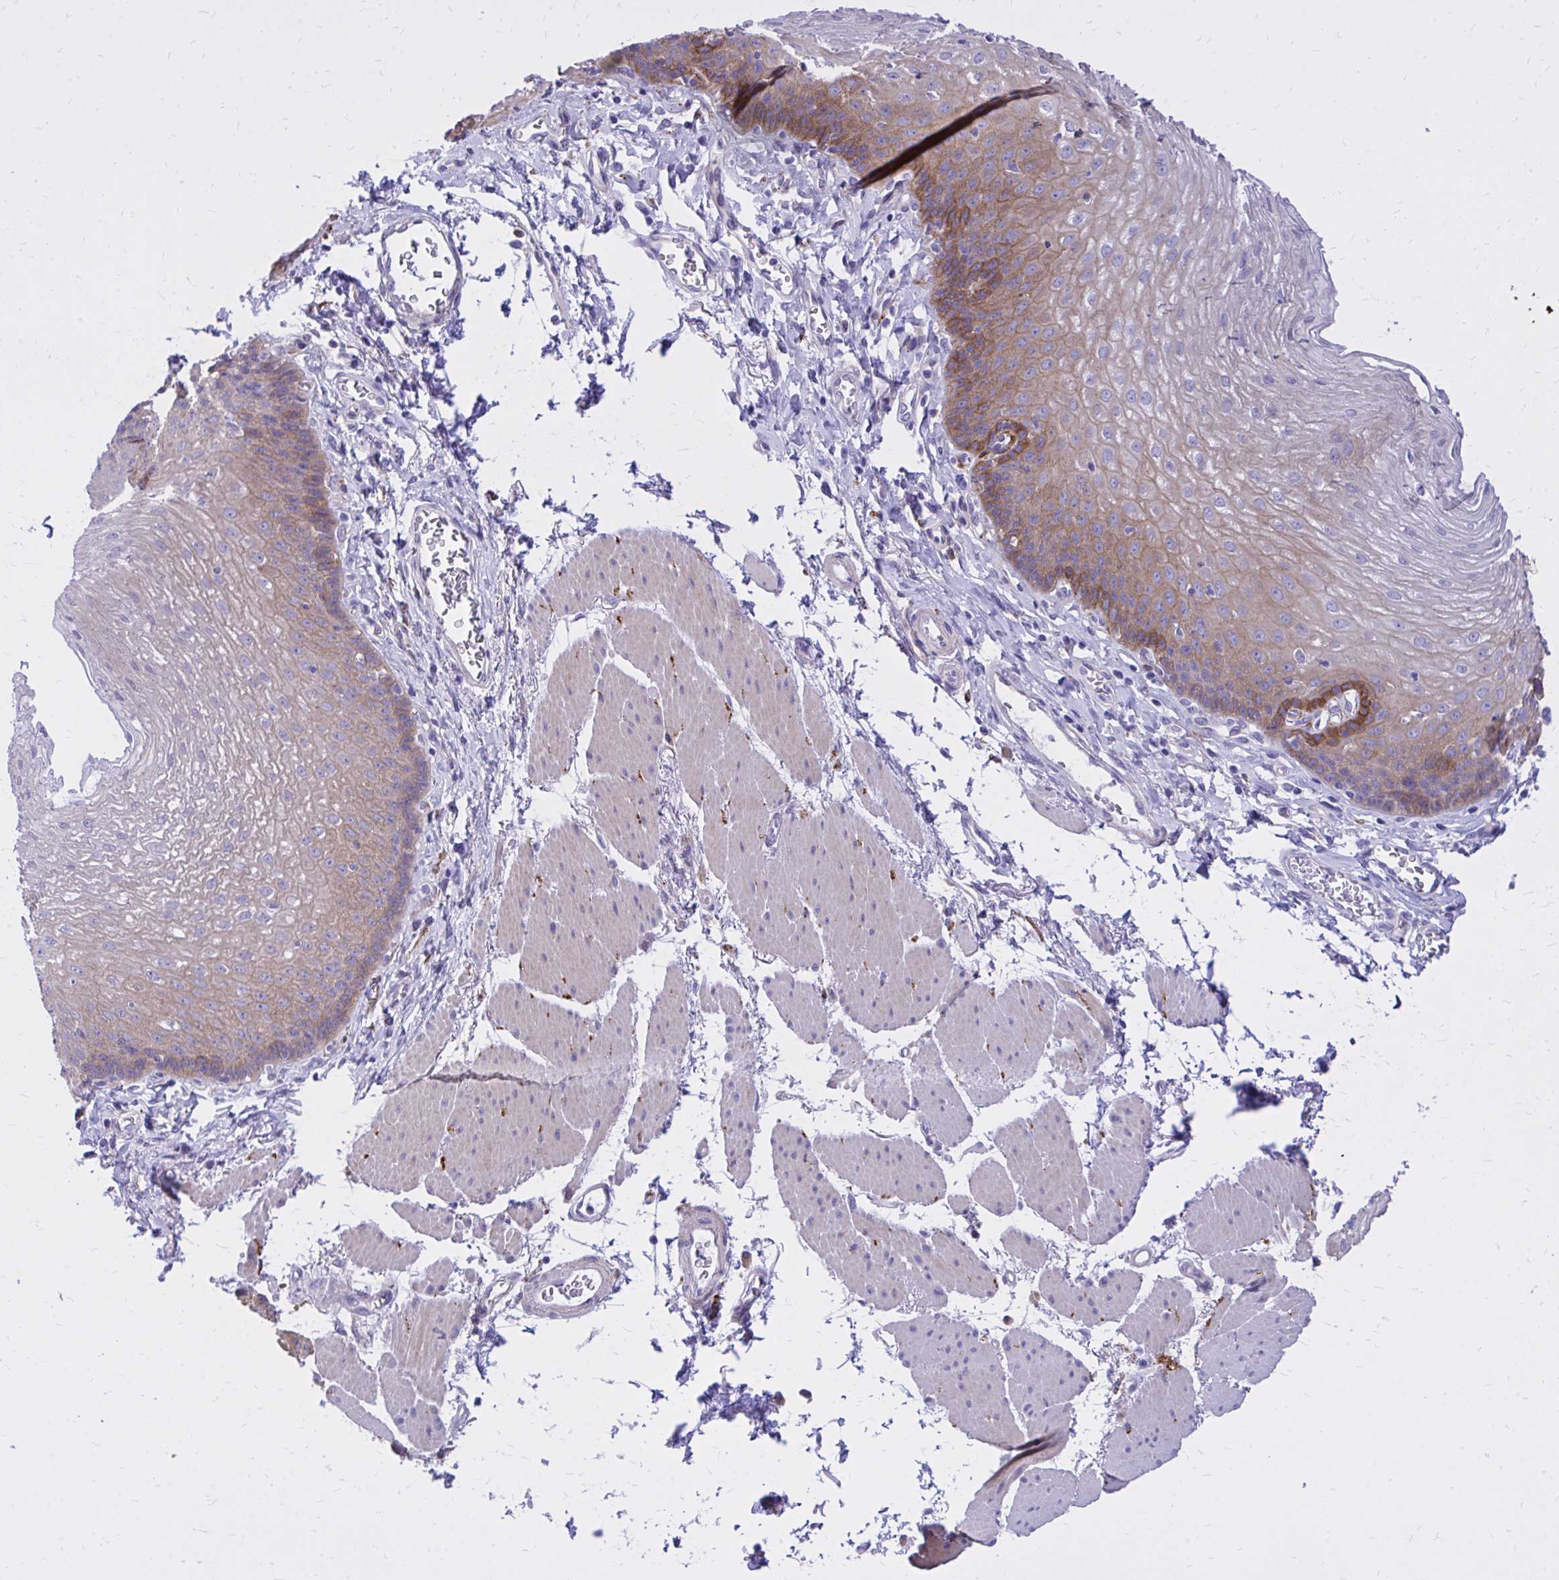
{"staining": {"intensity": "strong", "quantity": "25%-75%", "location": "cytoplasmic/membranous"}, "tissue": "esophagus", "cell_type": "Squamous epithelial cells", "image_type": "normal", "snomed": [{"axis": "morphology", "description": "Normal tissue, NOS"}, {"axis": "topography", "description": "Esophagus"}], "caption": "Immunohistochemistry (IHC) of benign esophagus reveals high levels of strong cytoplasmic/membranous expression in approximately 25%-75% of squamous epithelial cells. (DAB (3,3'-diaminobenzidine) = brown stain, brightfield microscopy at high magnification).", "gene": "EPB41L1", "patient": {"sex": "female", "age": 81}}